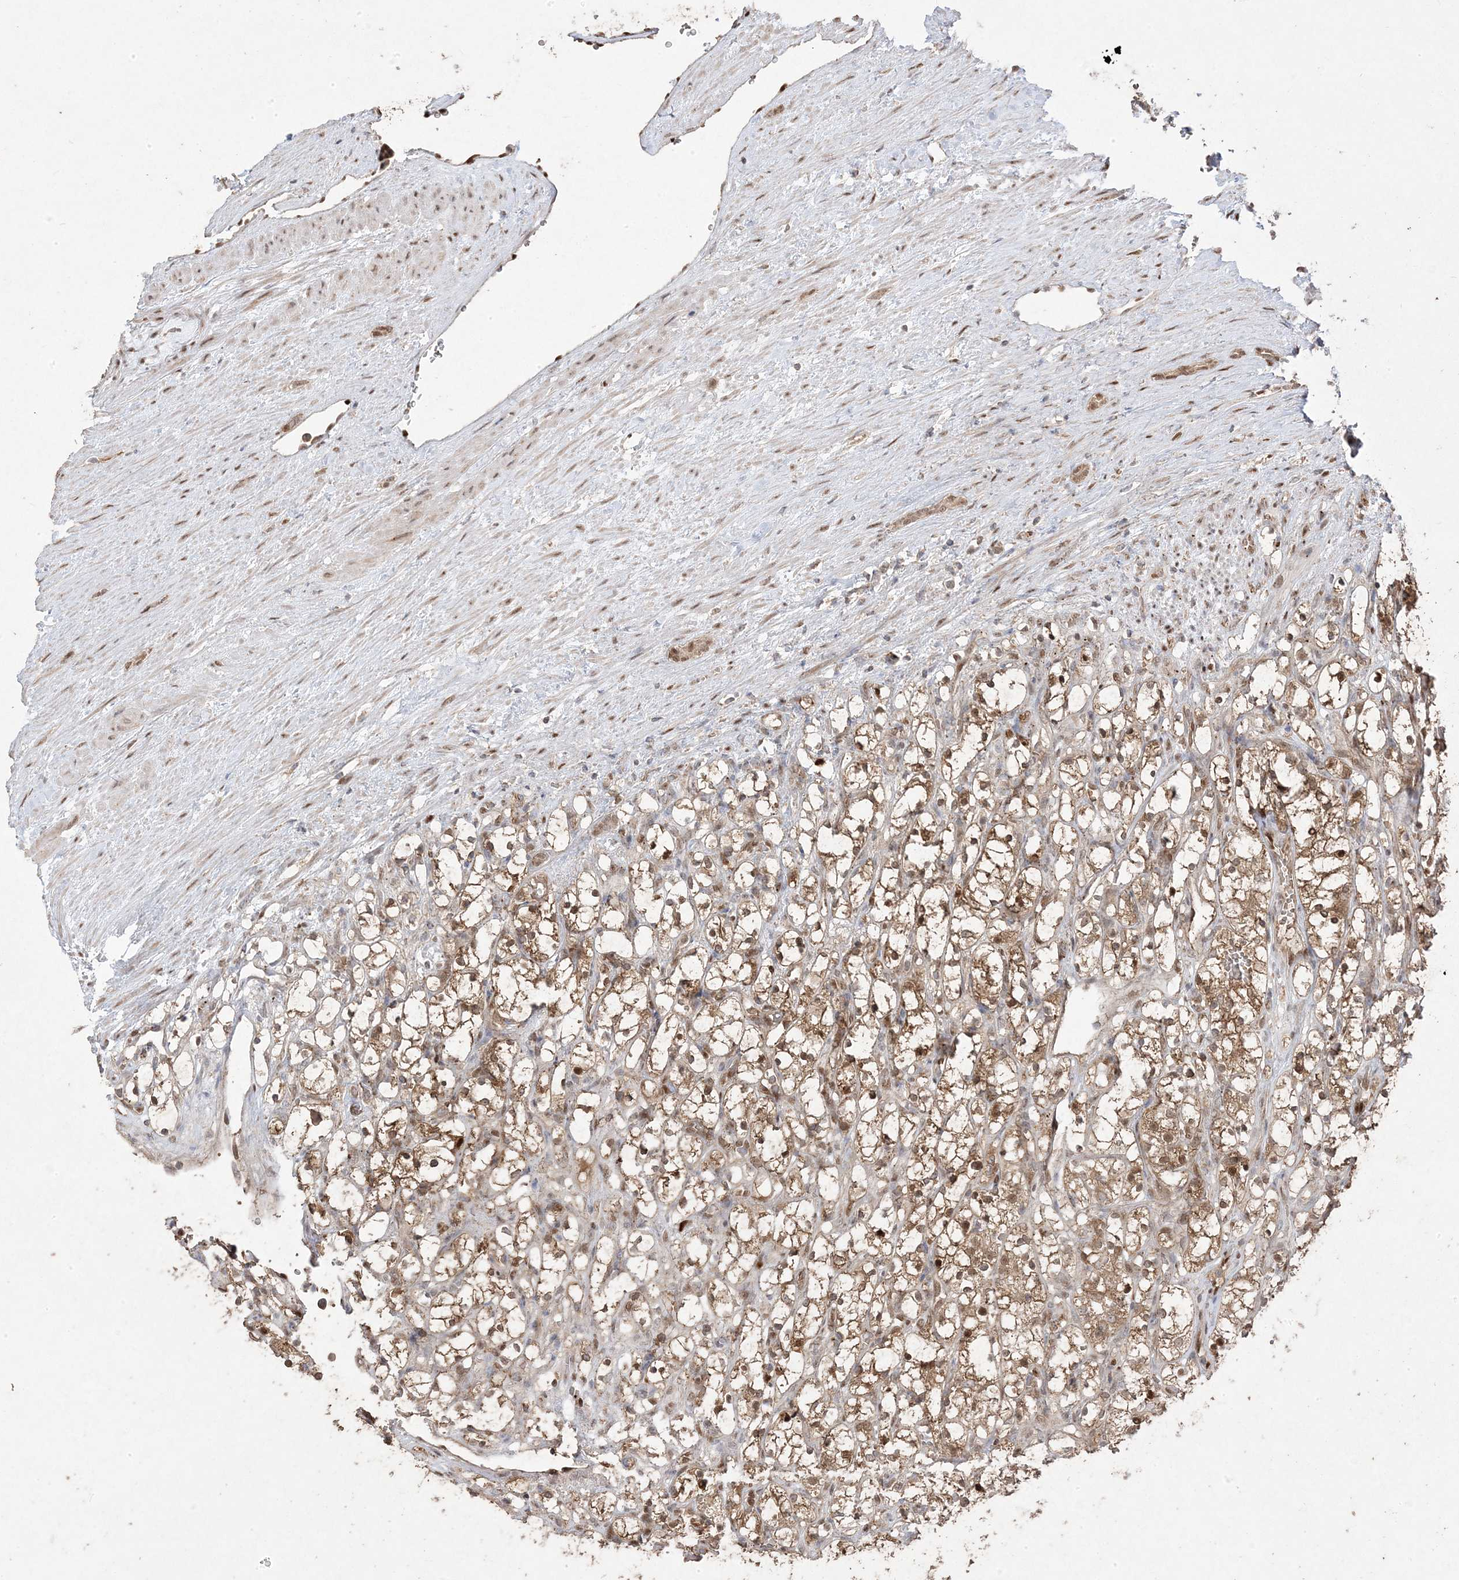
{"staining": {"intensity": "moderate", "quantity": ">75%", "location": "cytoplasmic/membranous,nuclear"}, "tissue": "renal cancer", "cell_type": "Tumor cells", "image_type": "cancer", "snomed": [{"axis": "morphology", "description": "Adenocarcinoma, NOS"}, {"axis": "topography", "description": "Kidney"}], "caption": "There is medium levels of moderate cytoplasmic/membranous and nuclear expression in tumor cells of renal cancer (adenocarcinoma), as demonstrated by immunohistochemical staining (brown color).", "gene": "PPOX", "patient": {"sex": "female", "age": 69}}